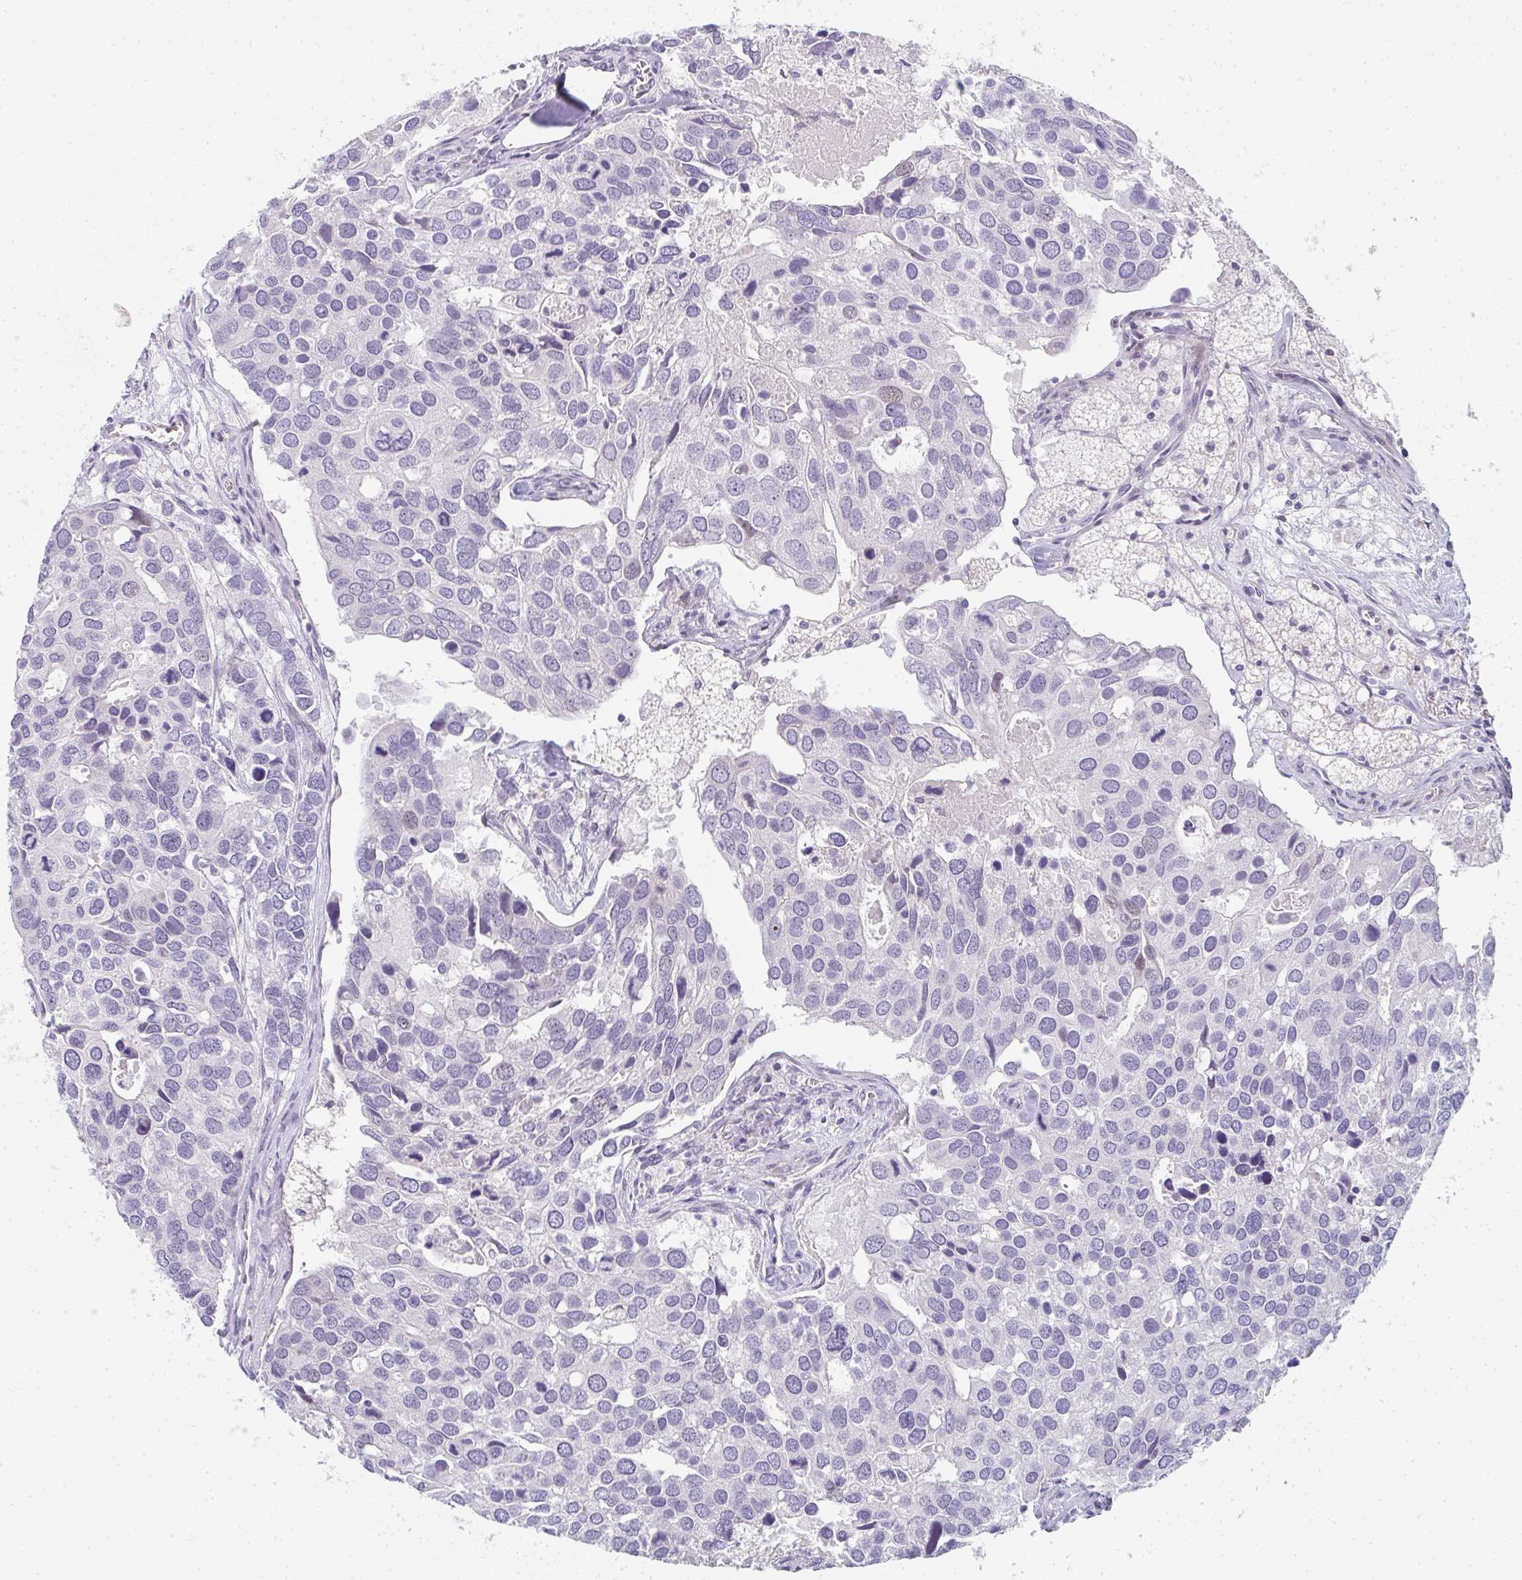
{"staining": {"intensity": "negative", "quantity": "none", "location": "none"}, "tissue": "breast cancer", "cell_type": "Tumor cells", "image_type": "cancer", "snomed": [{"axis": "morphology", "description": "Duct carcinoma"}, {"axis": "topography", "description": "Breast"}], "caption": "Immunohistochemical staining of intraductal carcinoma (breast) reveals no significant expression in tumor cells.", "gene": "NEU2", "patient": {"sex": "female", "age": 83}}